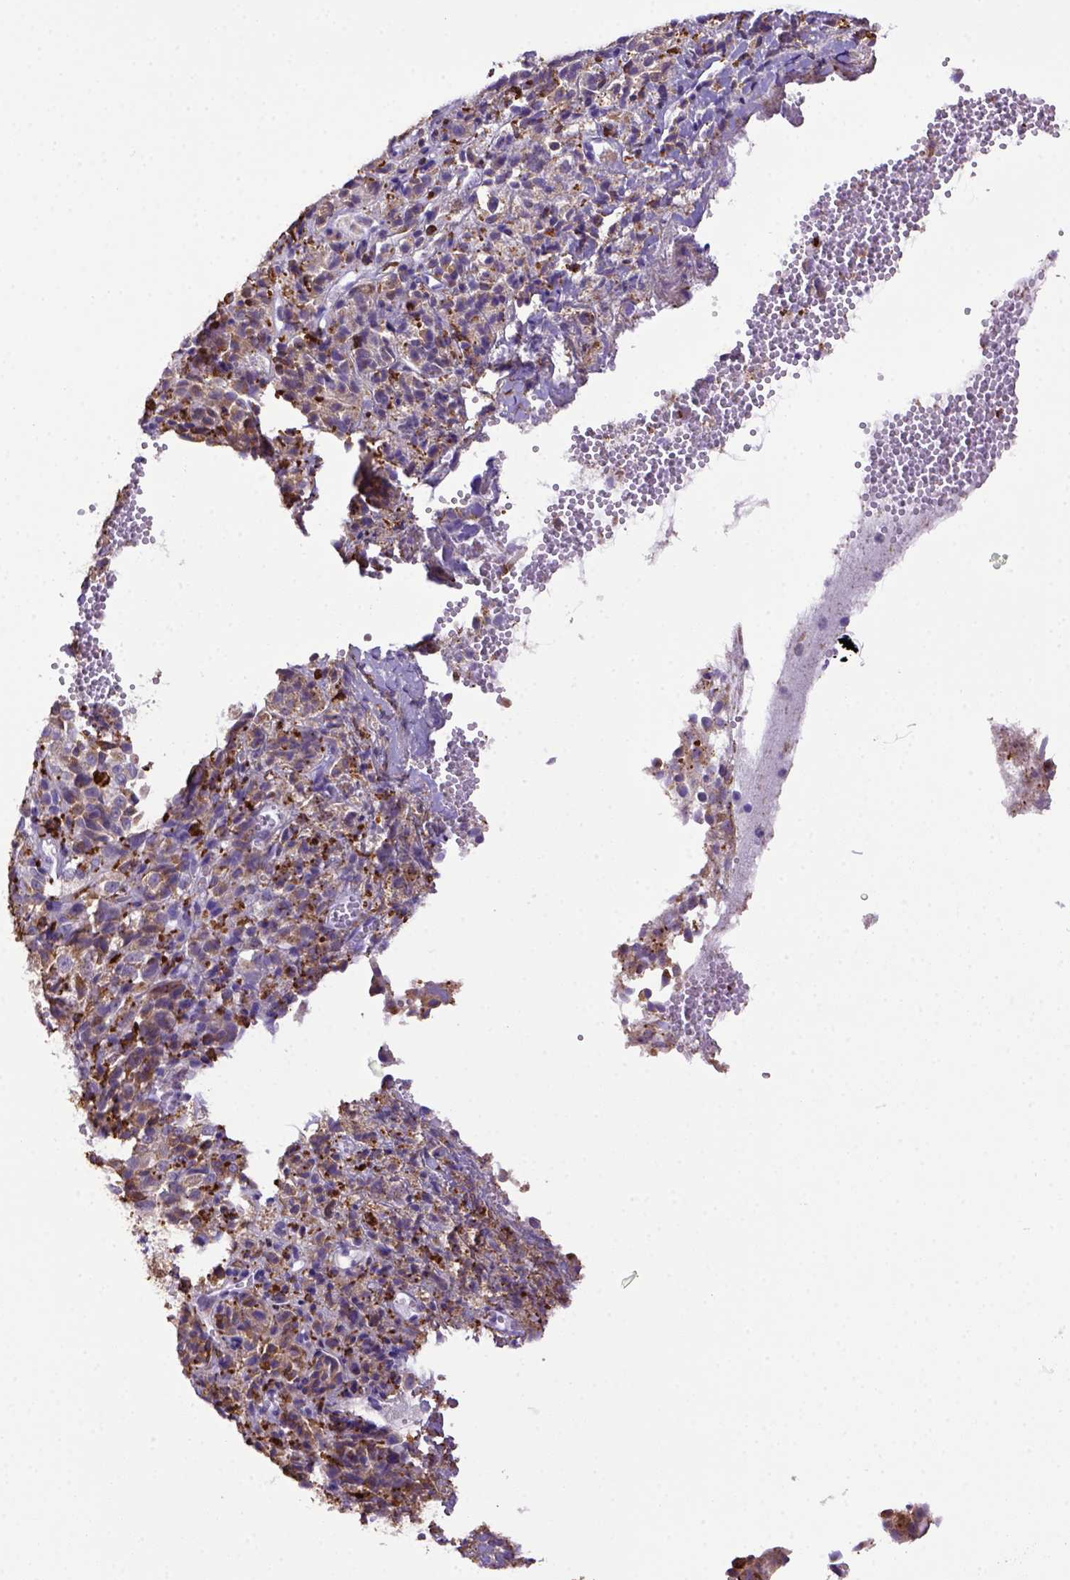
{"staining": {"intensity": "negative", "quantity": "none", "location": "none"}, "tissue": "melanoma", "cell_type": "Tumor cells", "image_type": "cancer", "snomed": [{"axis": "morphology", "description": "Malignant melanoma, Metastatic site"}, {"axis": "topography", "description": "Brain"}], "caption": "This is an IHC photomicrograph of malignant melanoma (metastatic site). There is no staining in tumor cells.", "gene": "CD68", "patient": {"sex": "female", "age": 56}}